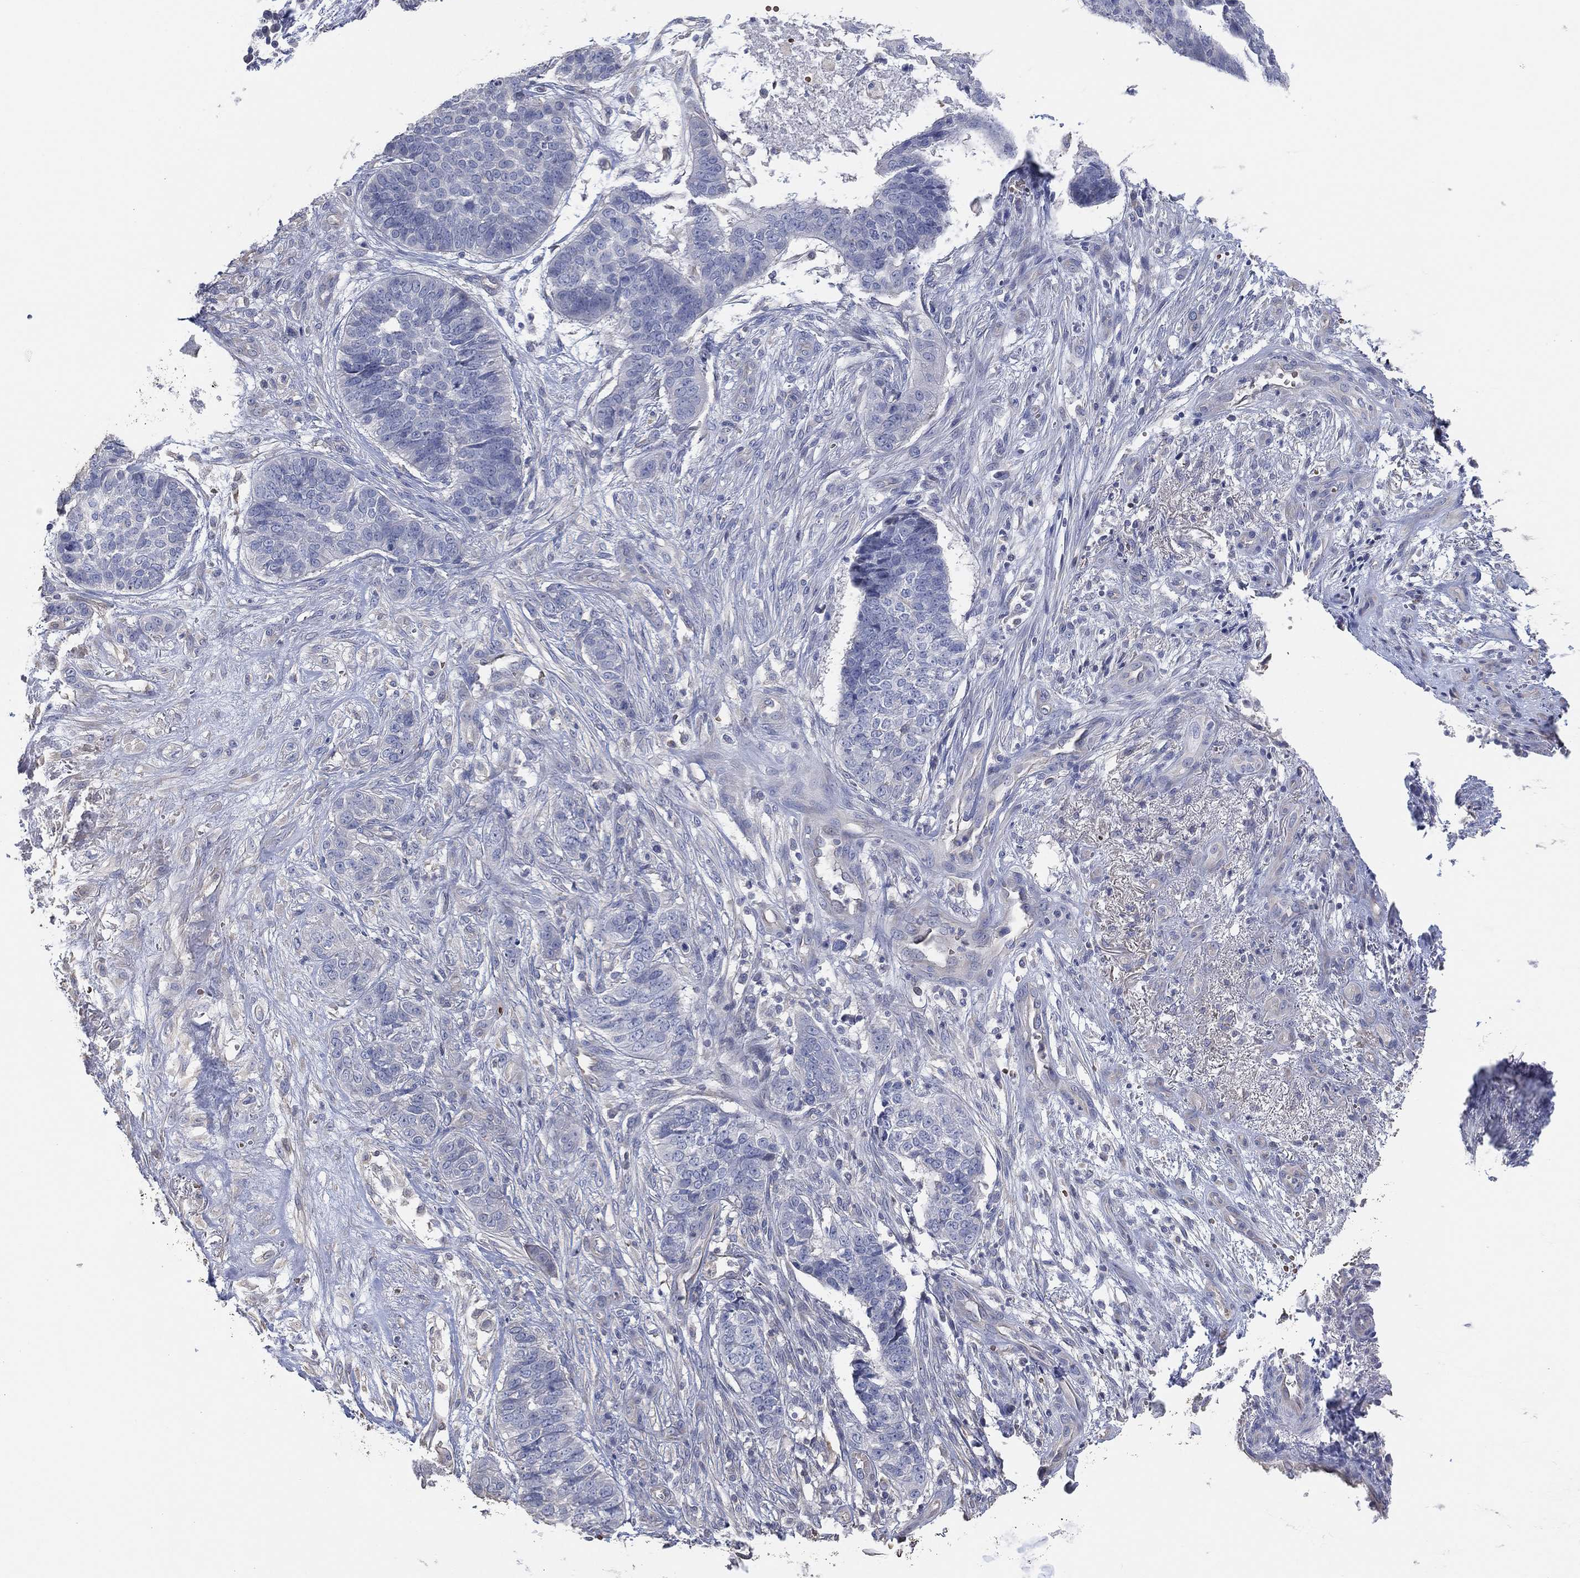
{"staining": {"intensity": "negative", "quantity": "none", "location": "none"}, "tissue": "skin cancer", "cell_type": "Tumor cells", "image_type": "cancer", "snomed": [{"axis": "morphology", "description": "Basal cell carcinoma"}, {"axis": "topography", "description": "Skin"}], "caption": "The histopathology image exhibits no staining of tumor cells in skin cancer.", "gene": "CFTR", "patient": {"sex": "male", "age": 86}}